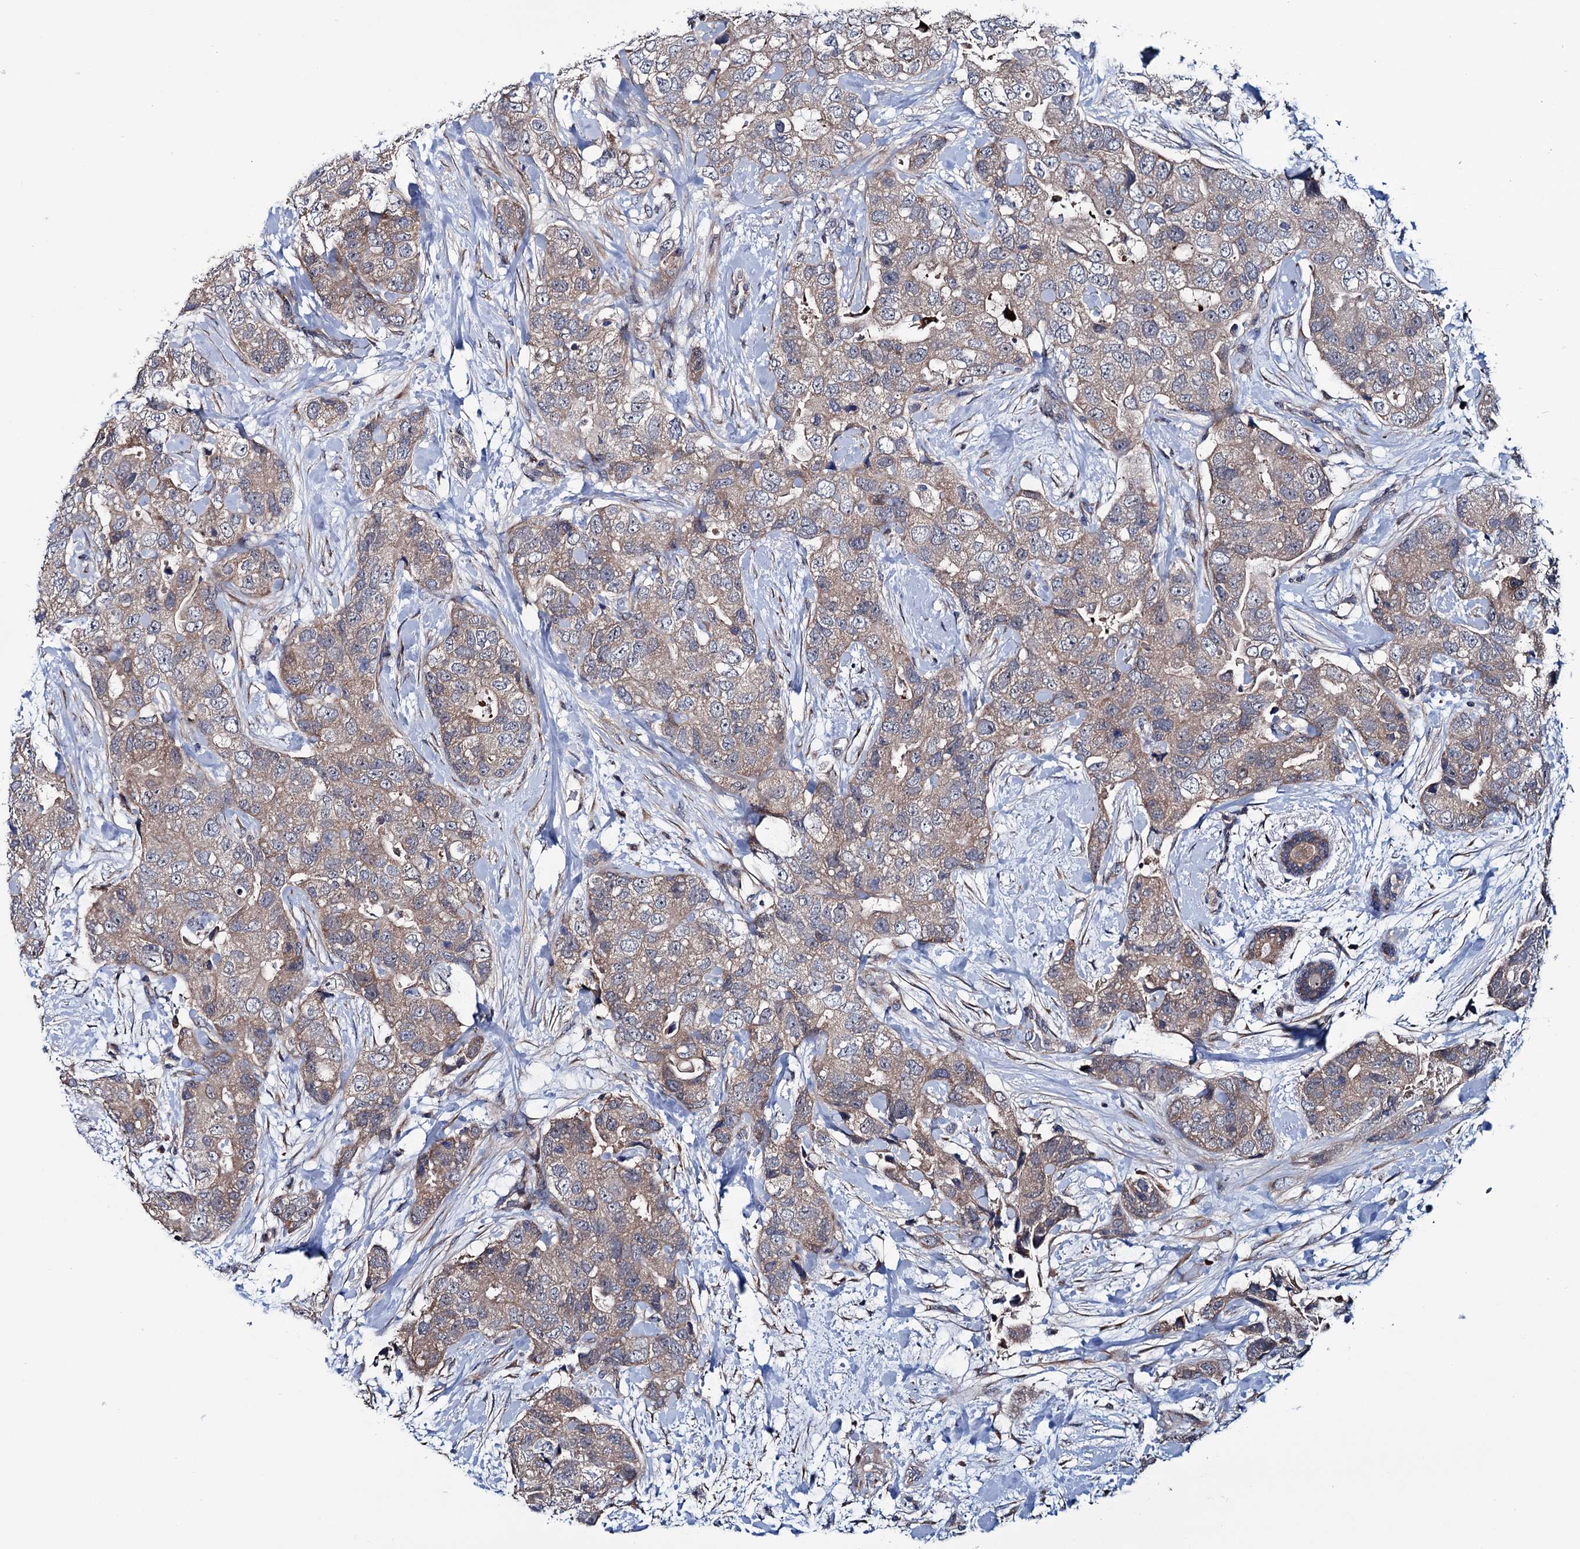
{"staining": {"intensity": "weak", "quantity": ">75%", "location": "cytoplasmic/membranous"}, "tissue": "breast cancer", "cell_type": "Tumor cells", "image_type": "cancer", "snomed": [{"axis": "morphology", "description": "Duct carcinoma"}, {"axis": "topography", "description": "Breast"}], "caption": "Human breast cancer stained for a protein (brown) exhibits weak cytoplasmic/membranous positive positivity in approximately >75% of tumor cells.", "gene": "EYA4", "patient": {"sex": "female", "age": 62}}